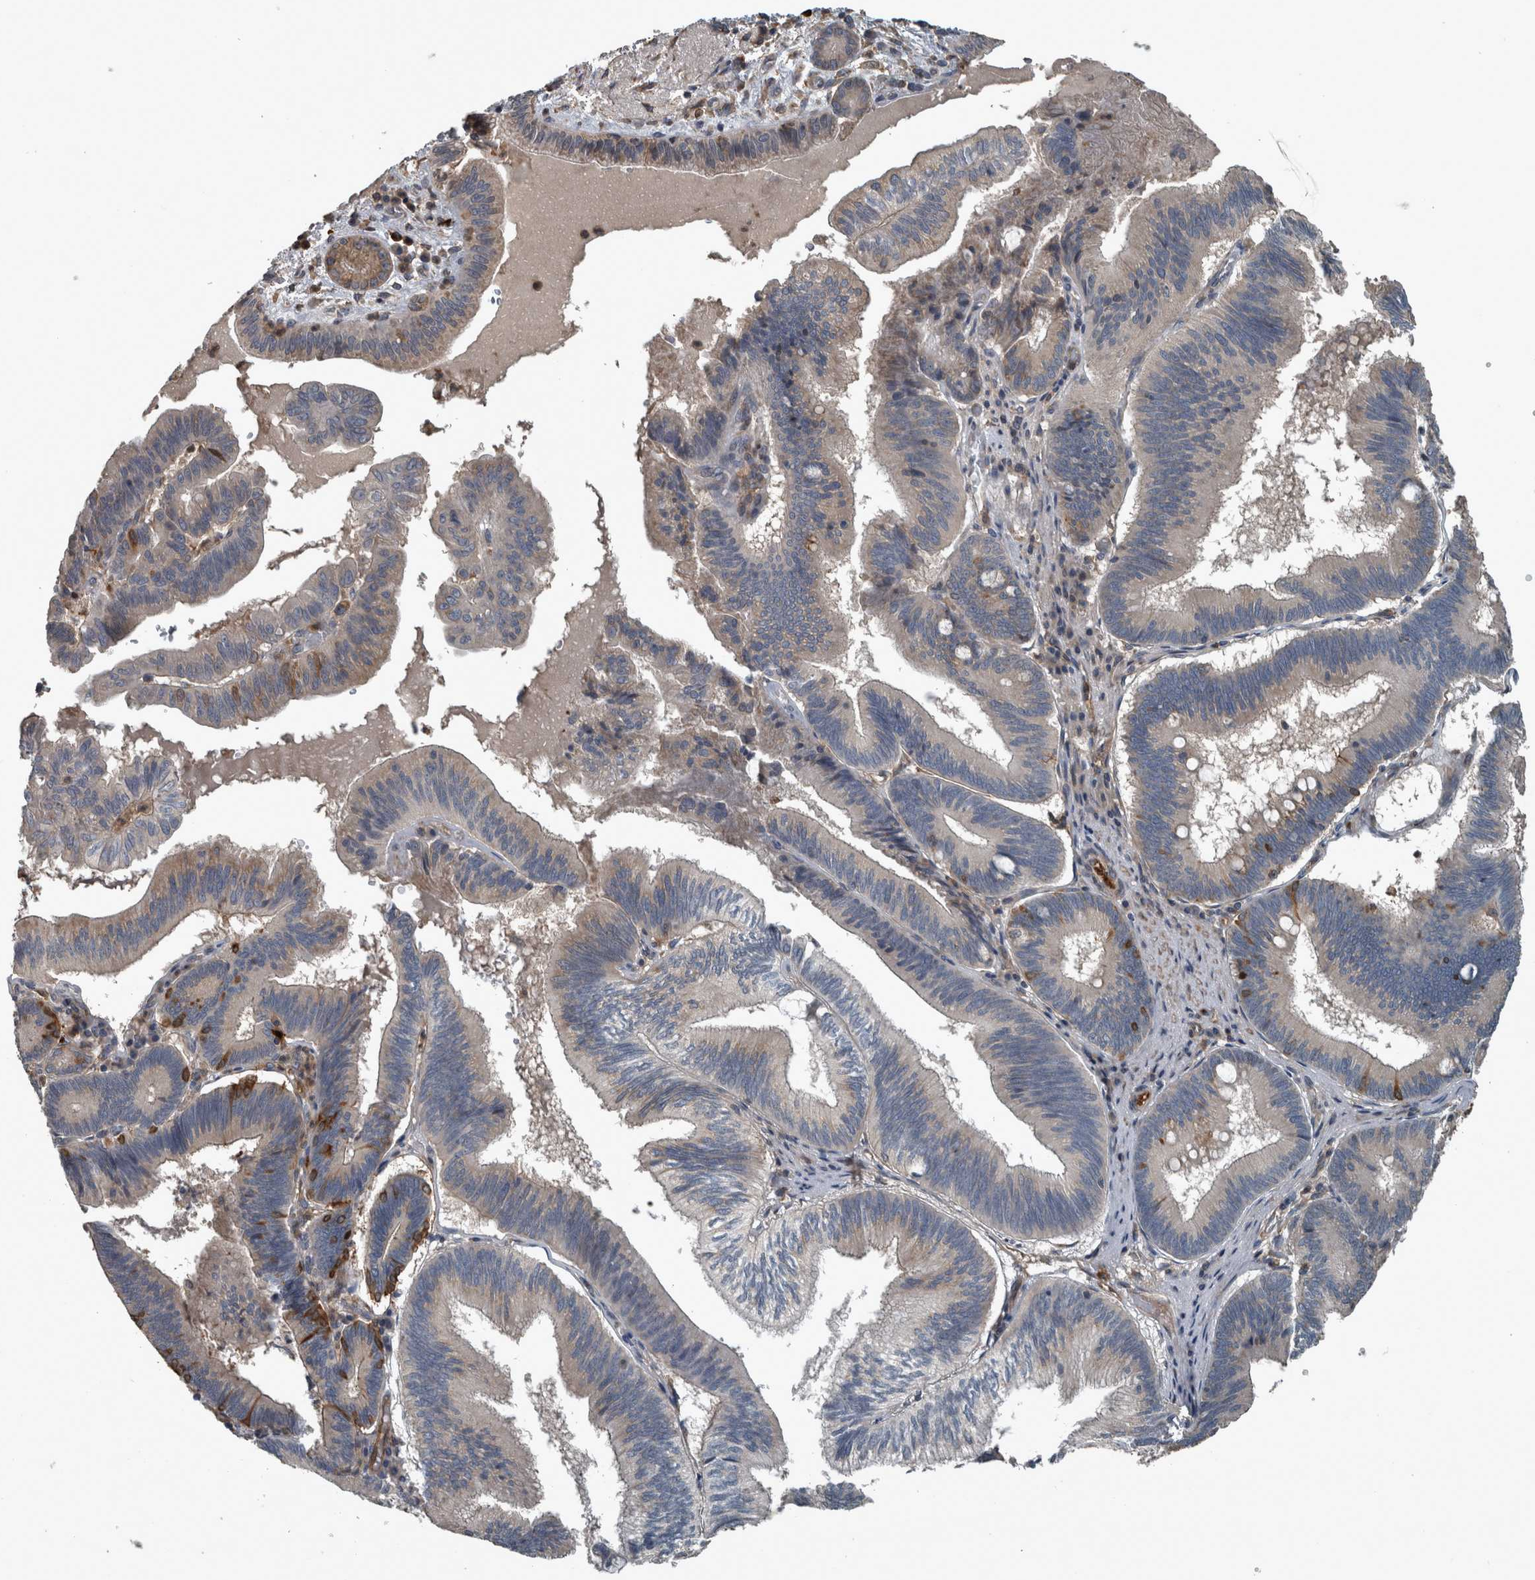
{"staining": {"intensity": "weak", "quantity": "<25%", "location": "cytoplasmic/membranous"}, "tissue": "pancreatic cancer", "cell_type": "Tumor cells", "image_type": "cancer", "snomed": [{"axis": "morphology", "description": "Adenocarcinoma, NOS"}, {"axis": "topography", "description": "Pancreas"}], "caption": "This is a image of IHC staining of pancreatic cancer, which shows no positivity in tumor cells.", "gene": "EXOC8", "patient": {"sex": "male", "age": 82}}